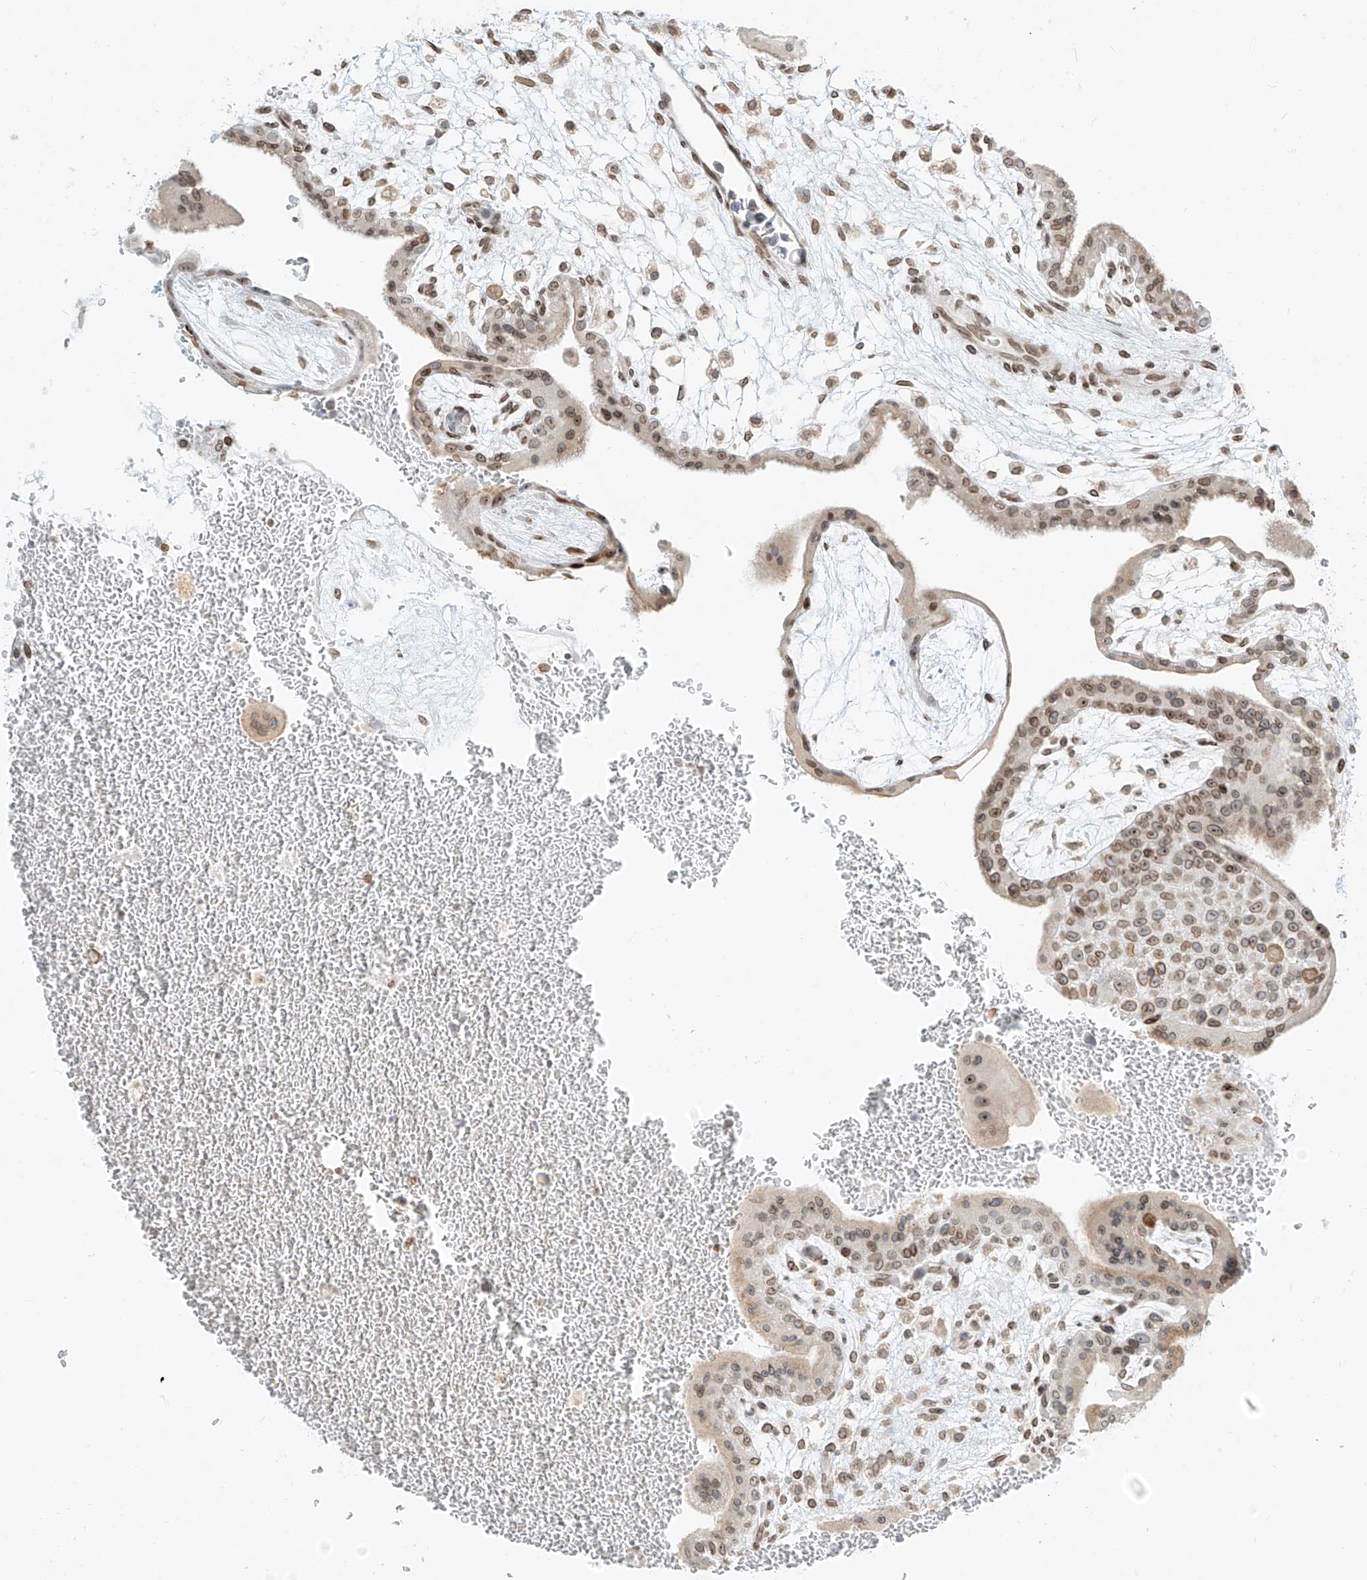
{"staining": {"intensity": "moderate", "quantity": "25%-75%", "location": "cytoplasmic/membranous,nuclear"}, "tissue": "placenta", "cell_type": "Trophoblastic cells", "image_type": "normal", "snomed": [{"axis": "morphology", "description": "Normal tissue, NOS"}, {"axis": "topography", "description": "Placenta"}], "caption": "Trophoblastic cells demonstrate medium levels of moderate cytoplasmic/membranous,nuclear staining in about 25%-75% of cells in unremarkable human placenta.", "gene": "SAMD15", "patient": {"sex": "female", "age": 35}}